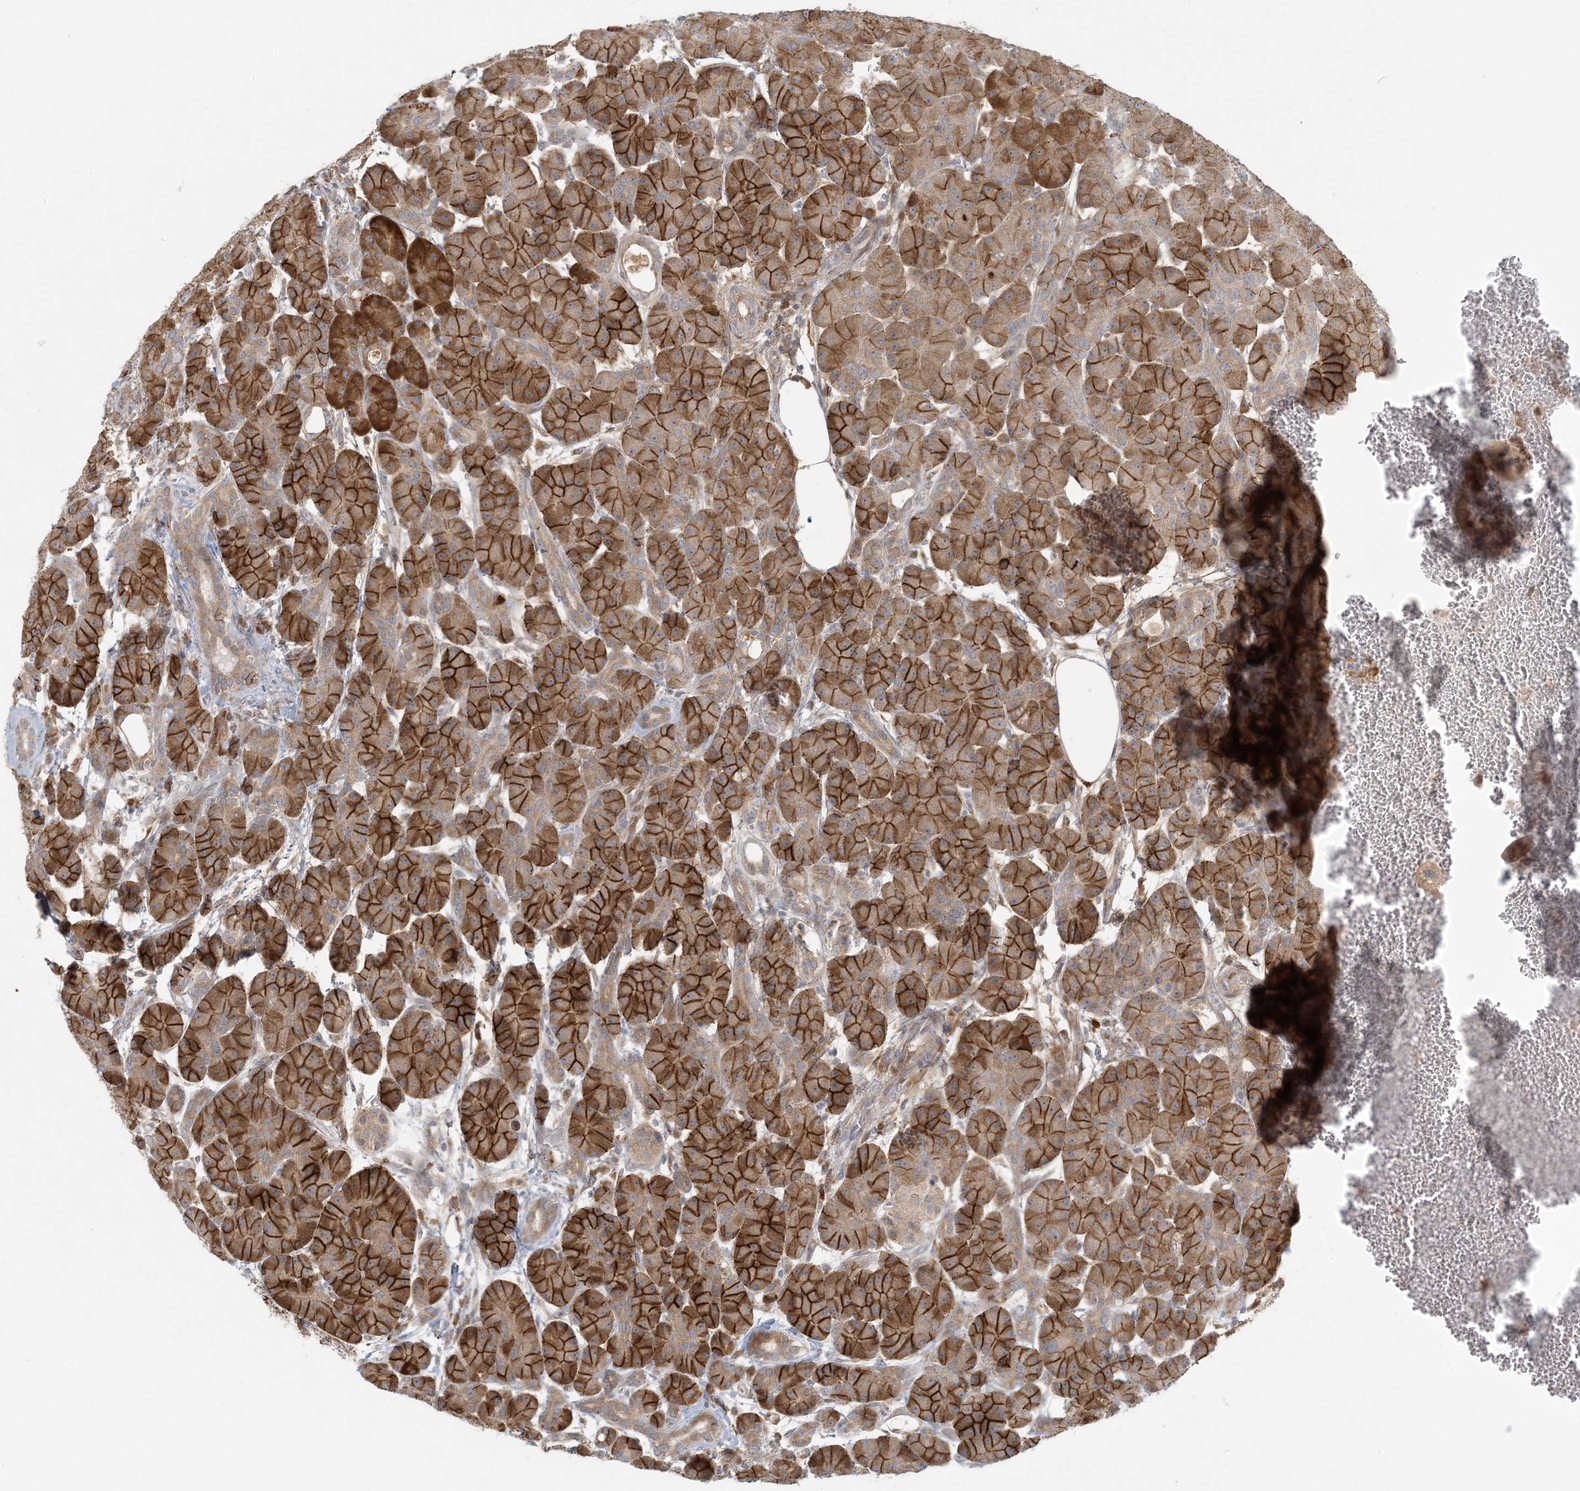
{"staining": {"intensity": "strong", "quantity": ">75%", "location": "cytoplasmic/membranous"}, "tissue": "pancreas", "cell_type": "Exocrine glandular cells", "image_type": "normal", "snomed": [{"axis": "morphology", "description": "Normal tissue, NOS"}, {"axis": "topography", "description": "Pancreas"}], "caption": "Exocrine glandular cells reveal high levels of strong cytoplasmic/membranous positivity in approximately >75% of cells in normal human pancreas.", "gene": "HACL1", "patient": {"sex": "male", "age": 63}}